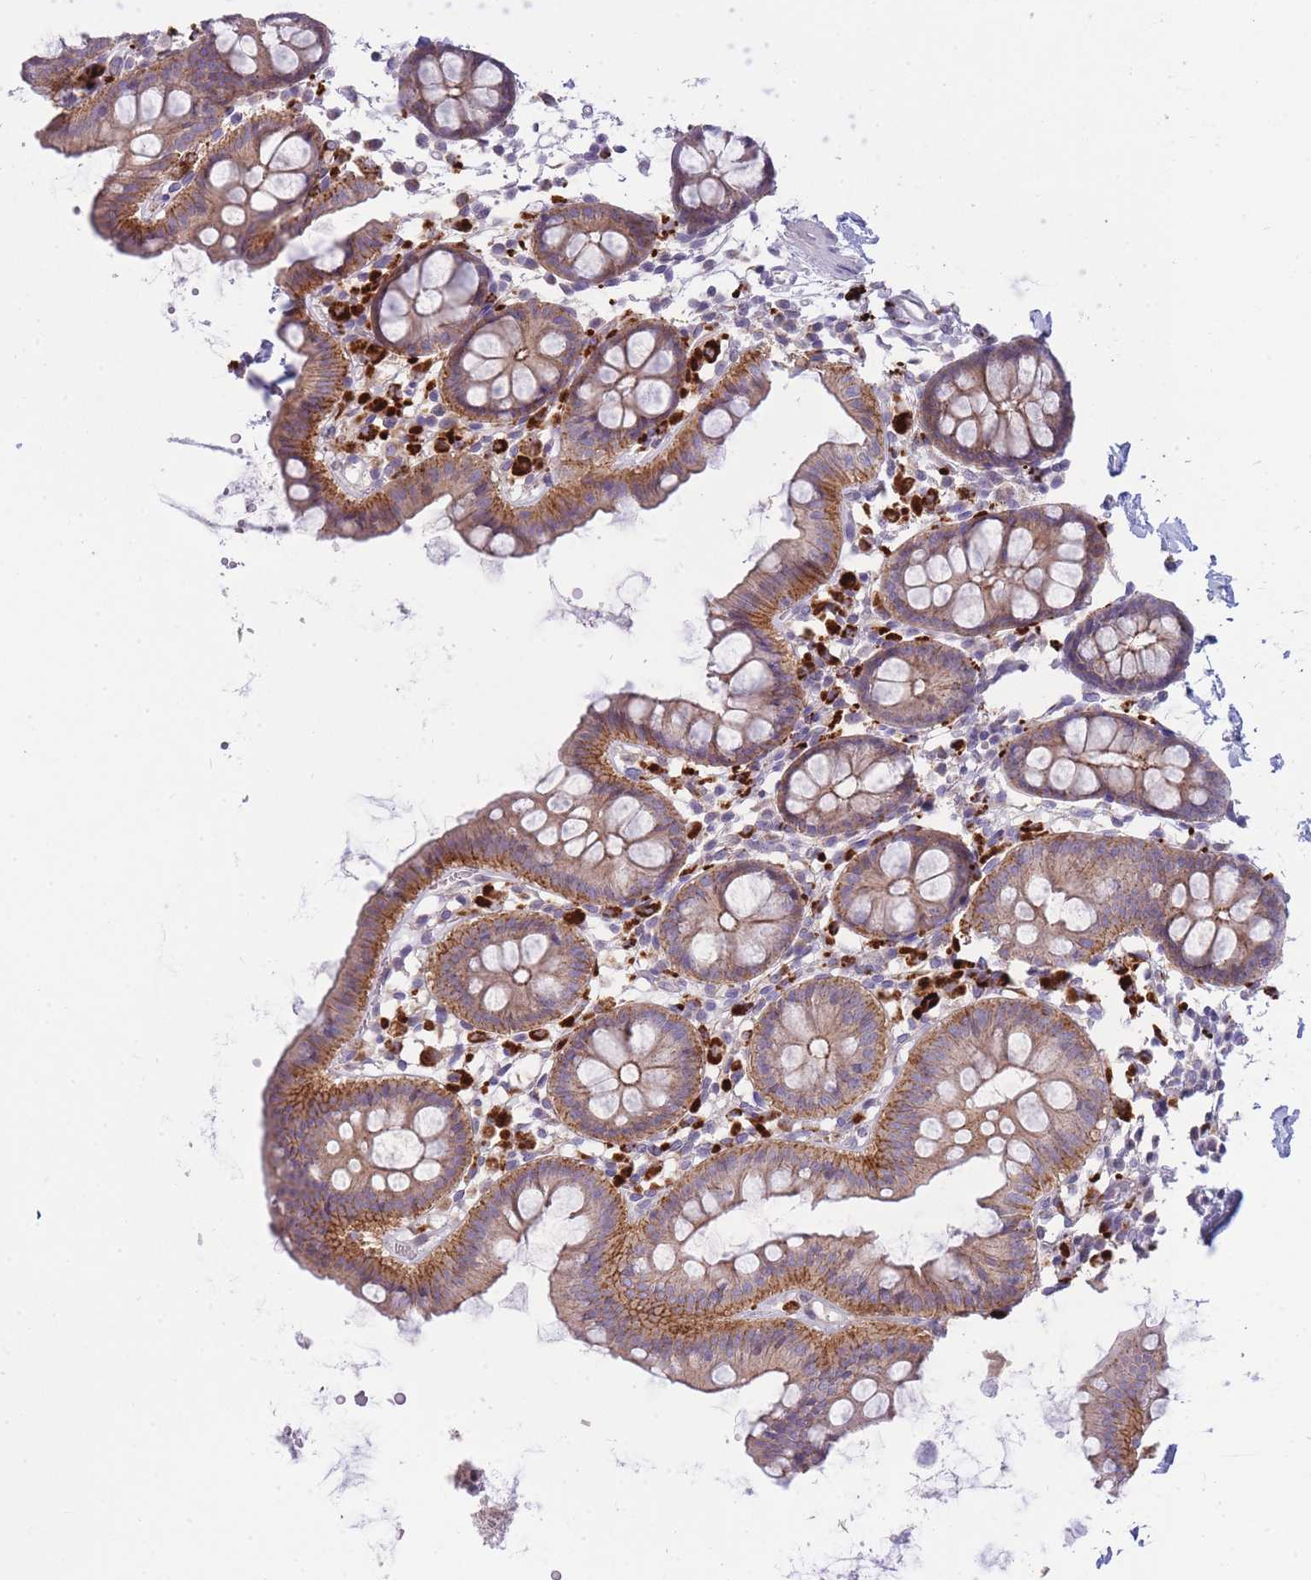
{"staining": {"intensity": "moderate", "quantity": ">75%", "location": "cytoplasmic/membranous"}, "tissue": "colon", "cell_type": "Glandular cells", "image_type": "normal", "snomed": [{"axis": "morphology", "description": "Normal tissue, NOS"}, {"axis": "topography", "description": "Colon"}], "caption": "Immunohistochemical staining of normal colon displays >75% levels of moderate cytoplasmic/membranous protein positivity in approximately >75% of glandular cells. (Stains: DAB (3,3'-diaminobenzidine) in brown, nuclei in blue, Microscopy: brightfield microscopy at high magnification).", "gene": "TRIM61", "patient": {"sex": "male", "age": 75}}